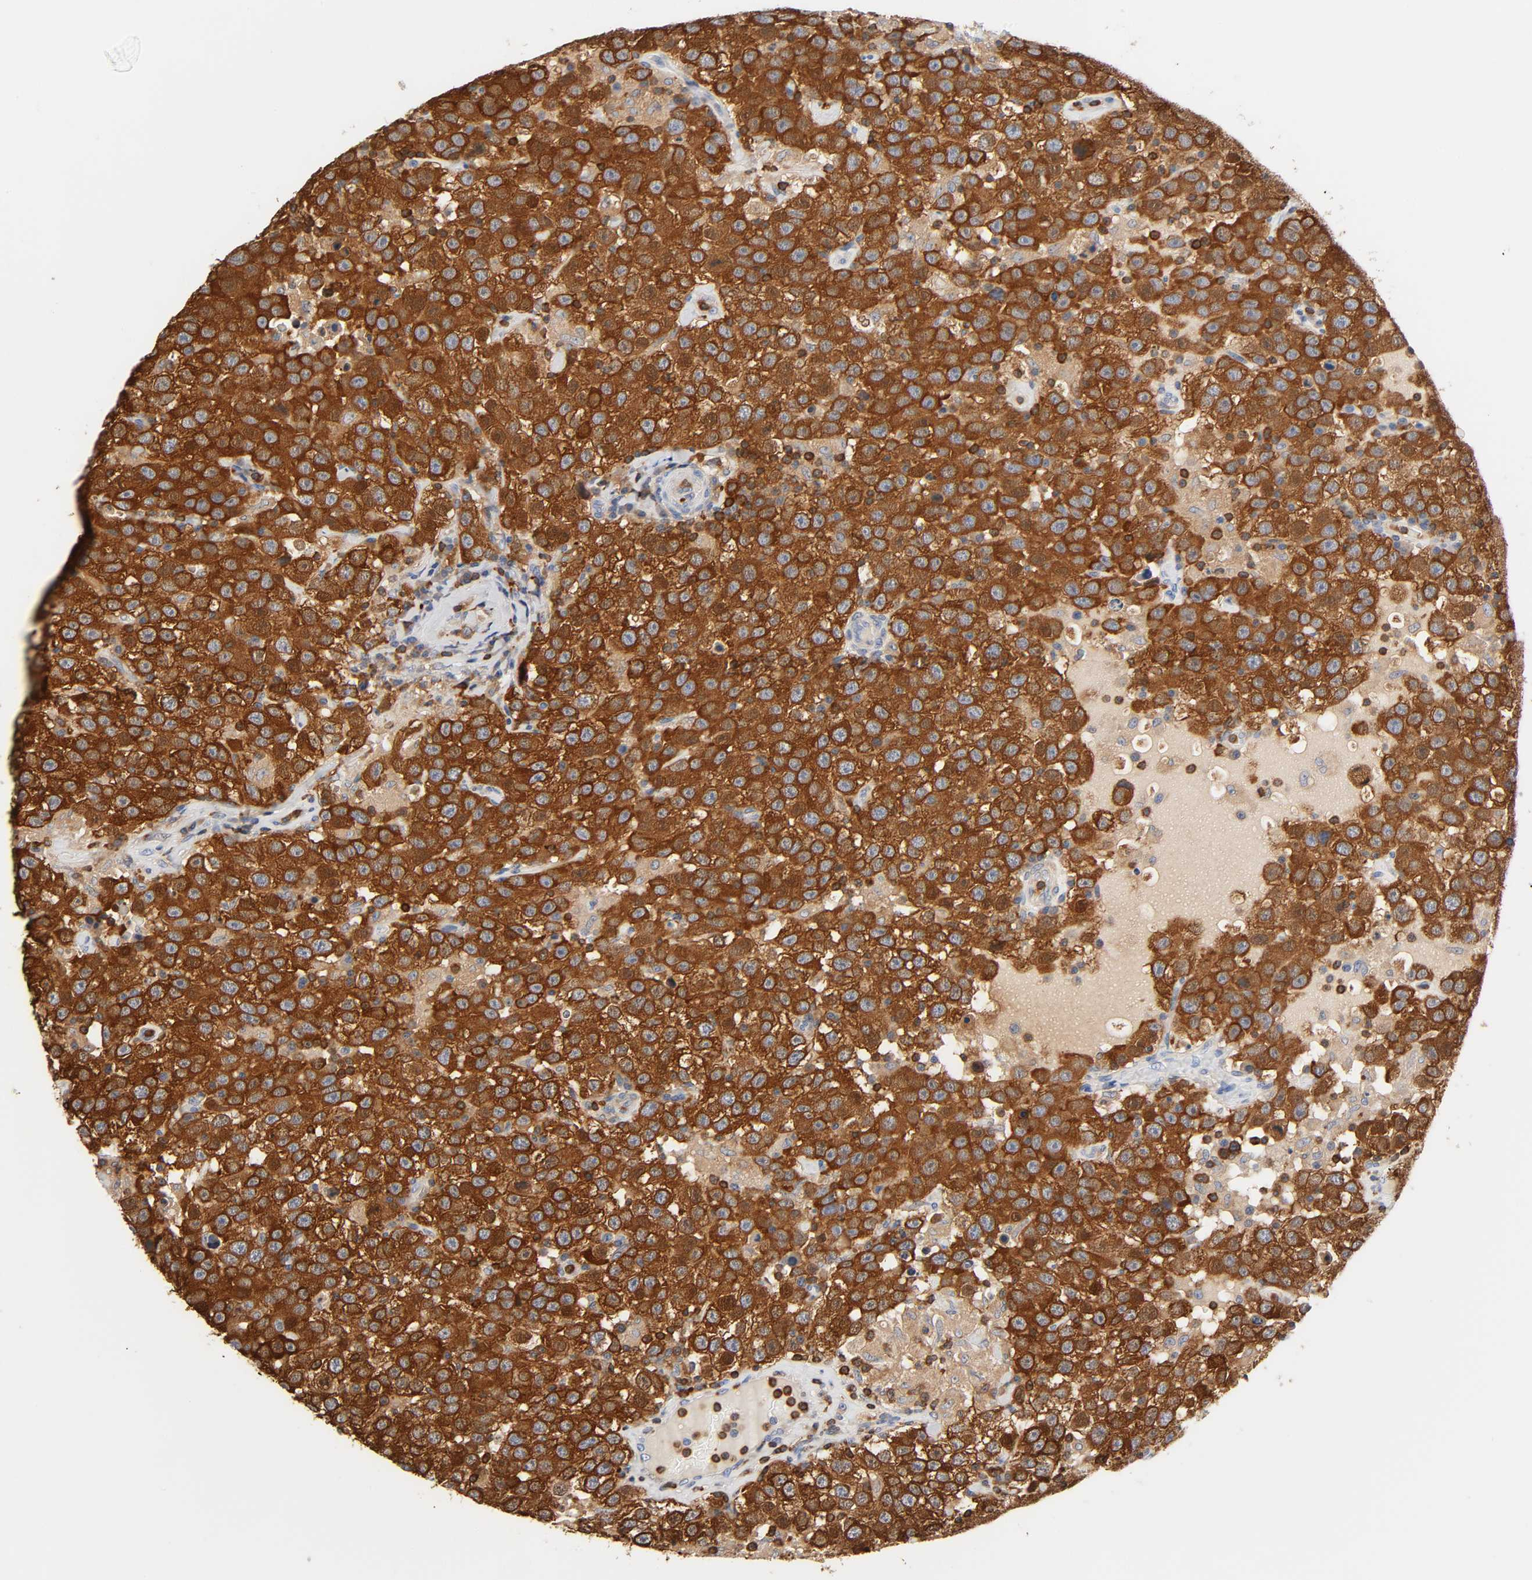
{"staining": {"intensity": "strong", "quantity": ">75%", "location": "cytoplasmic/membranous"}, "tissue": "testis cancer", "cell_type": "Tumor cells", "image_type": "cancer", "snomed": [{"axis": "morphology", "description": "Seminoma, NOS"}, {"axis": "topography", "description": "Testis"}], "caption": "Immunohistochemical staining of human seminoma (testis) displays high levels of strong cytoplasmic/membranous expression in about >75% of tumor cells.", "gene": "BIN1", "patient": {"sex": "male", "age": 41}}